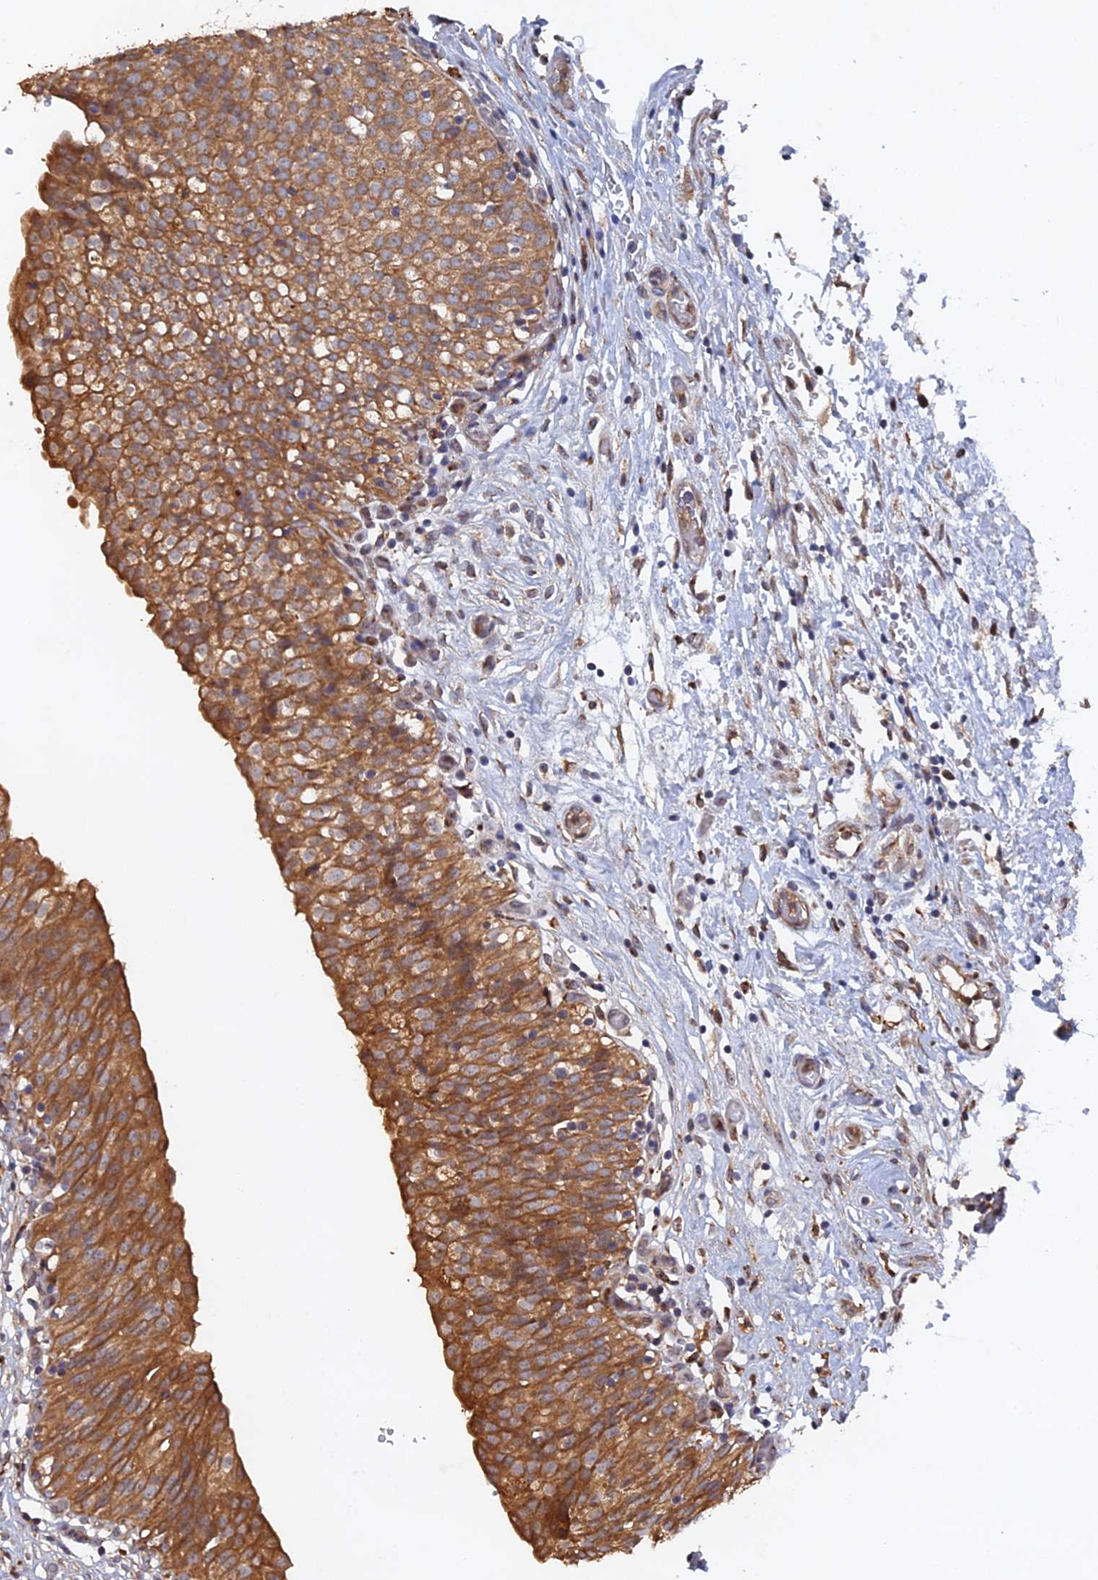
{"staining": {"intensity": "strong", "quantity": ">75%", "location": "cytoplasmic/membranous"}, "tissue": "urinary bladder", "cell_type": "Urothelial cells", "image_type": "normal", "snomed": [{"axis": "morphology", "description": "Normal tissue, NOS"}, {"axis": "topography", "description": "Urinary bladder"}], "caption": "Human urinary bladder stained for a protein (brown) reveals strong cytoplasmic/membranous positive expression in about >75% of urothelial cells.", "gene": "VPS37C", "patient": {"sex": "male", "age": 55}}